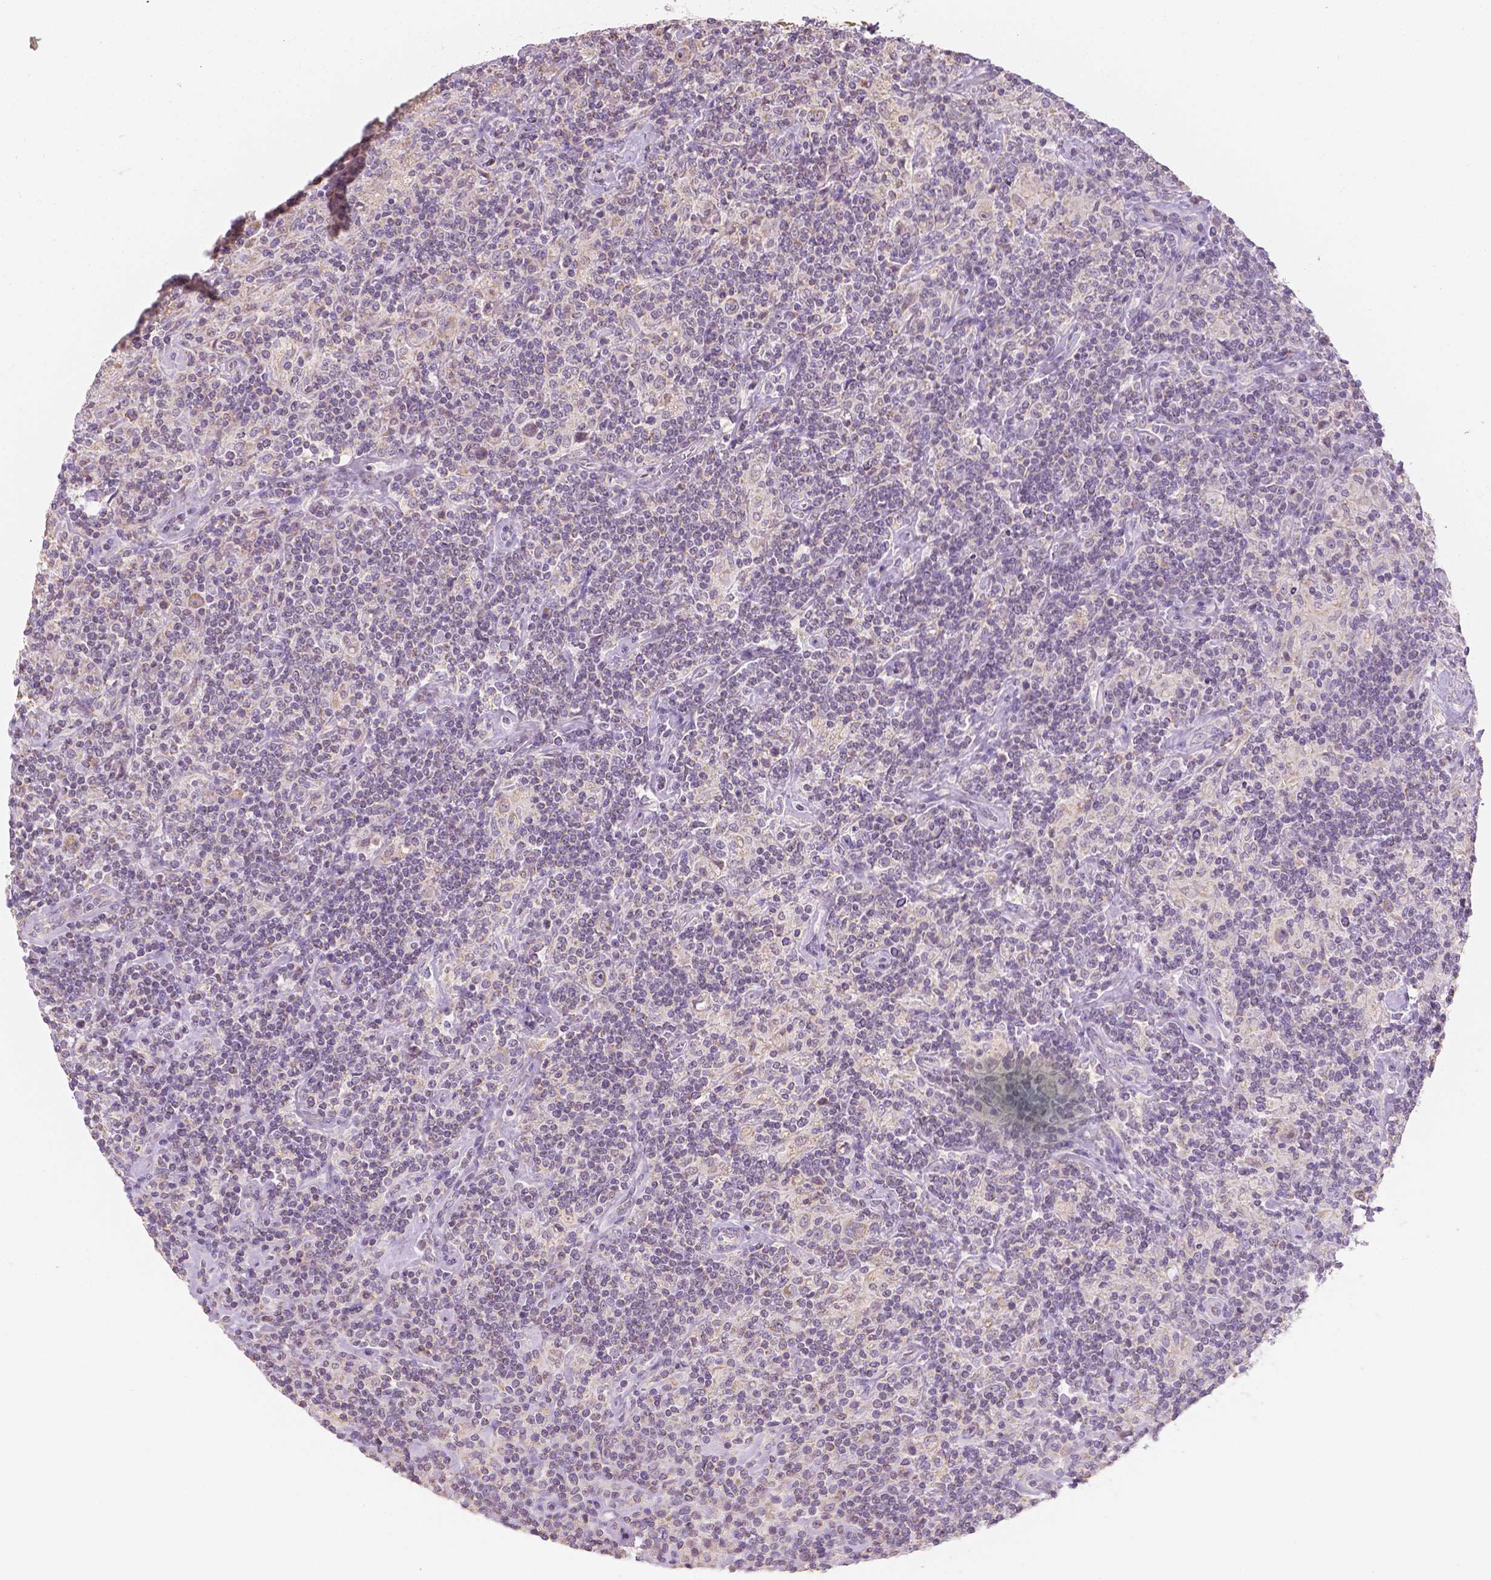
{"staining": {"intensity": "negative", "quantity": "none", "location": "none"}, "tissue": "lymphoma", "cell_type": "Tumor cells", "image_type": "cancer", "snomed": [{"axis": "morphology", "description": "Hodgkin's disease, NOS"}, {"axis": "topography", "description": "Lymph node"}], "caption": "IHC micrograph of neoplastic tissue: lymphoma stained with DAB (3,3'-diaminobenzidine) shows no significant protein expression in tumor cells.", "gene": "NVL", "patient": {"sex": "male", "age": 70}}